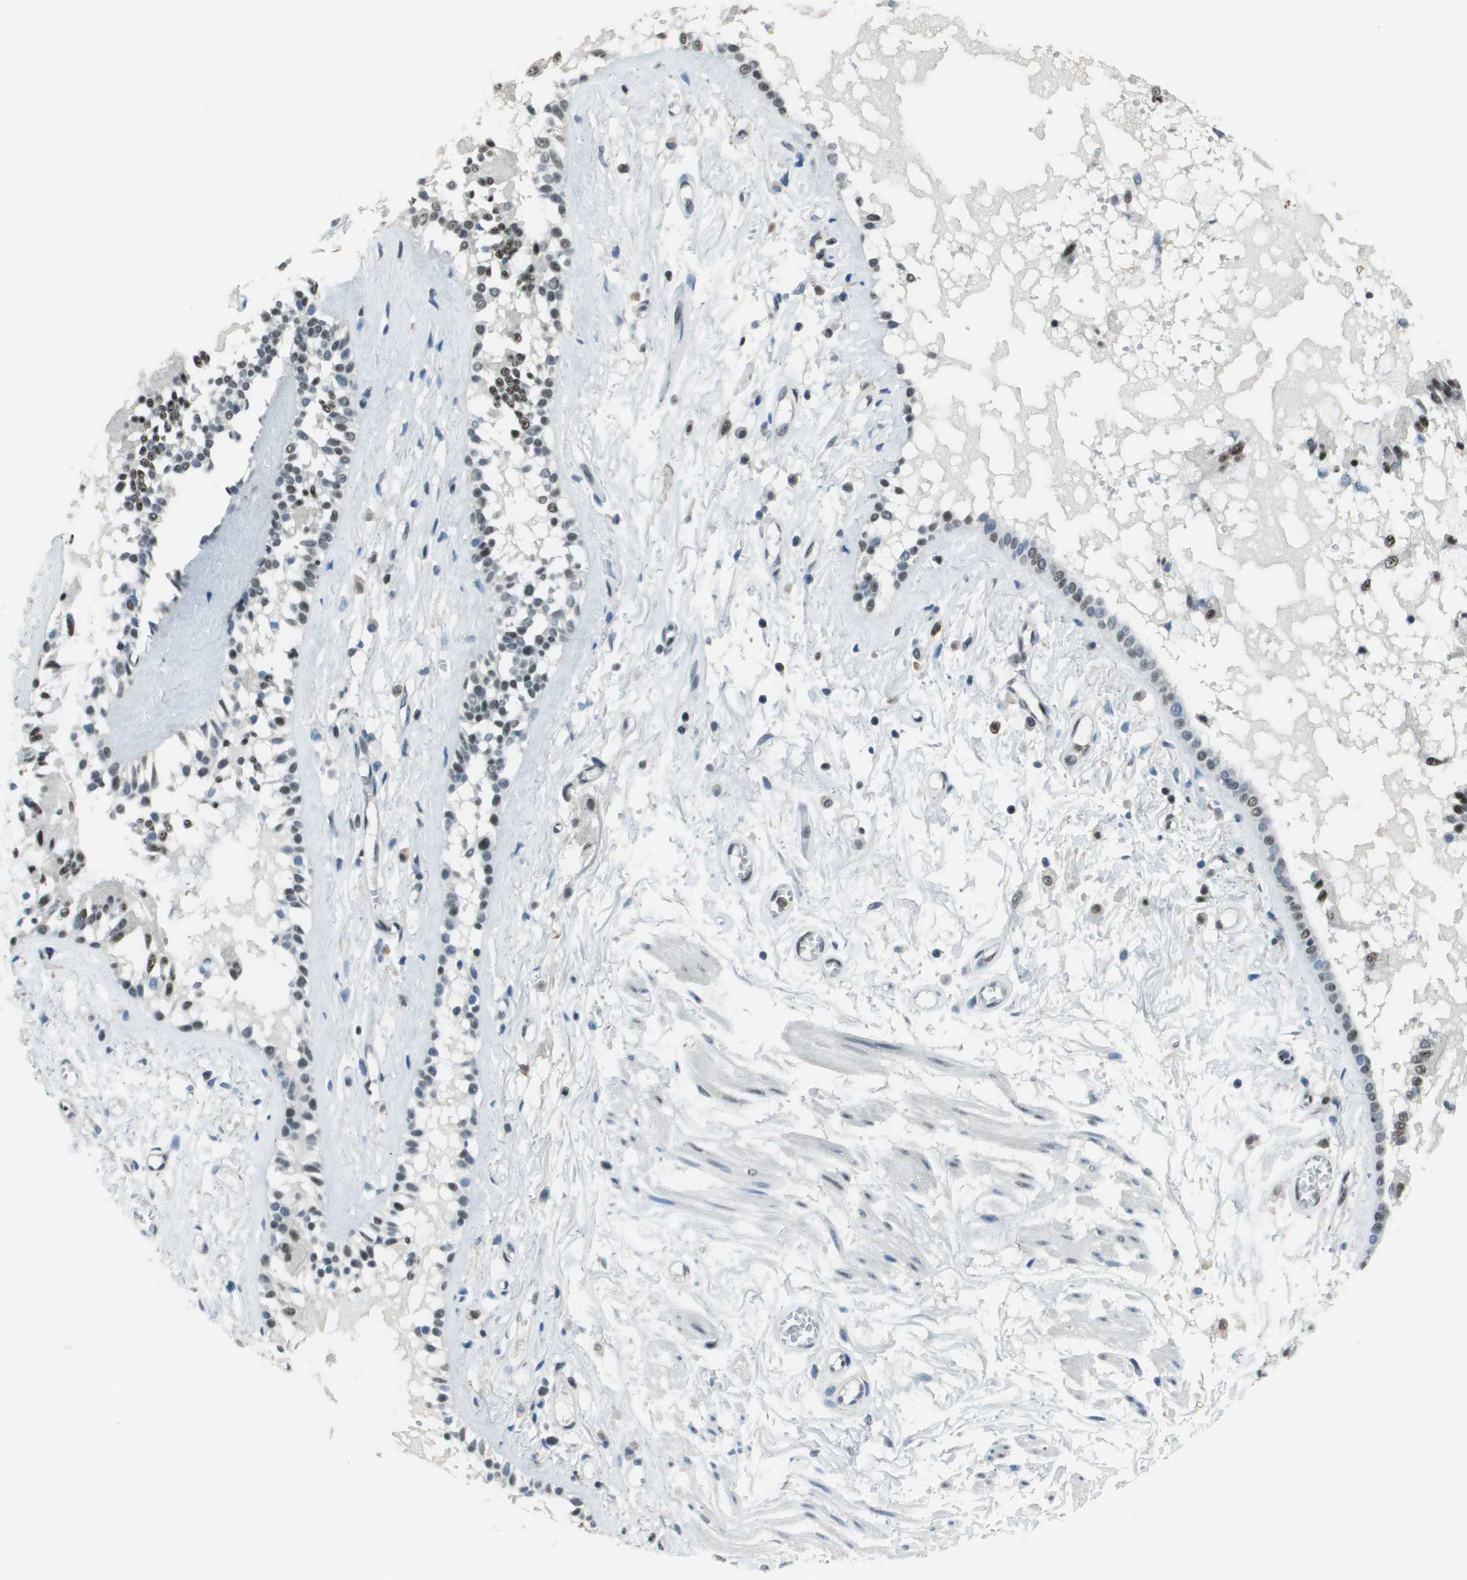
{"staining": {"intensity": "moderate", "quantity": "<25%", "location": "nuclear"}, "tissue": "bronchus", "cell_type": "Respiratory epithelial cells", "image_type": "normal", "snomed": [{"axis": "morphology", "description": "Normal tissue, NOS"}, {"axis": "morphology", "description": "Inflammation, NOS"}, {"axis": "topography", "description": "Cartilage tissue"}, {"axis": "topography", "description": "Lung"}], "caption": "Brown immunohistochemical staining in normal bronchus demonstrates moderate nuclear staining in about <25% of respiratory epithelial cells.", "gene": "DEPDC1", "patient": {"sex": "male", "age": 71}}